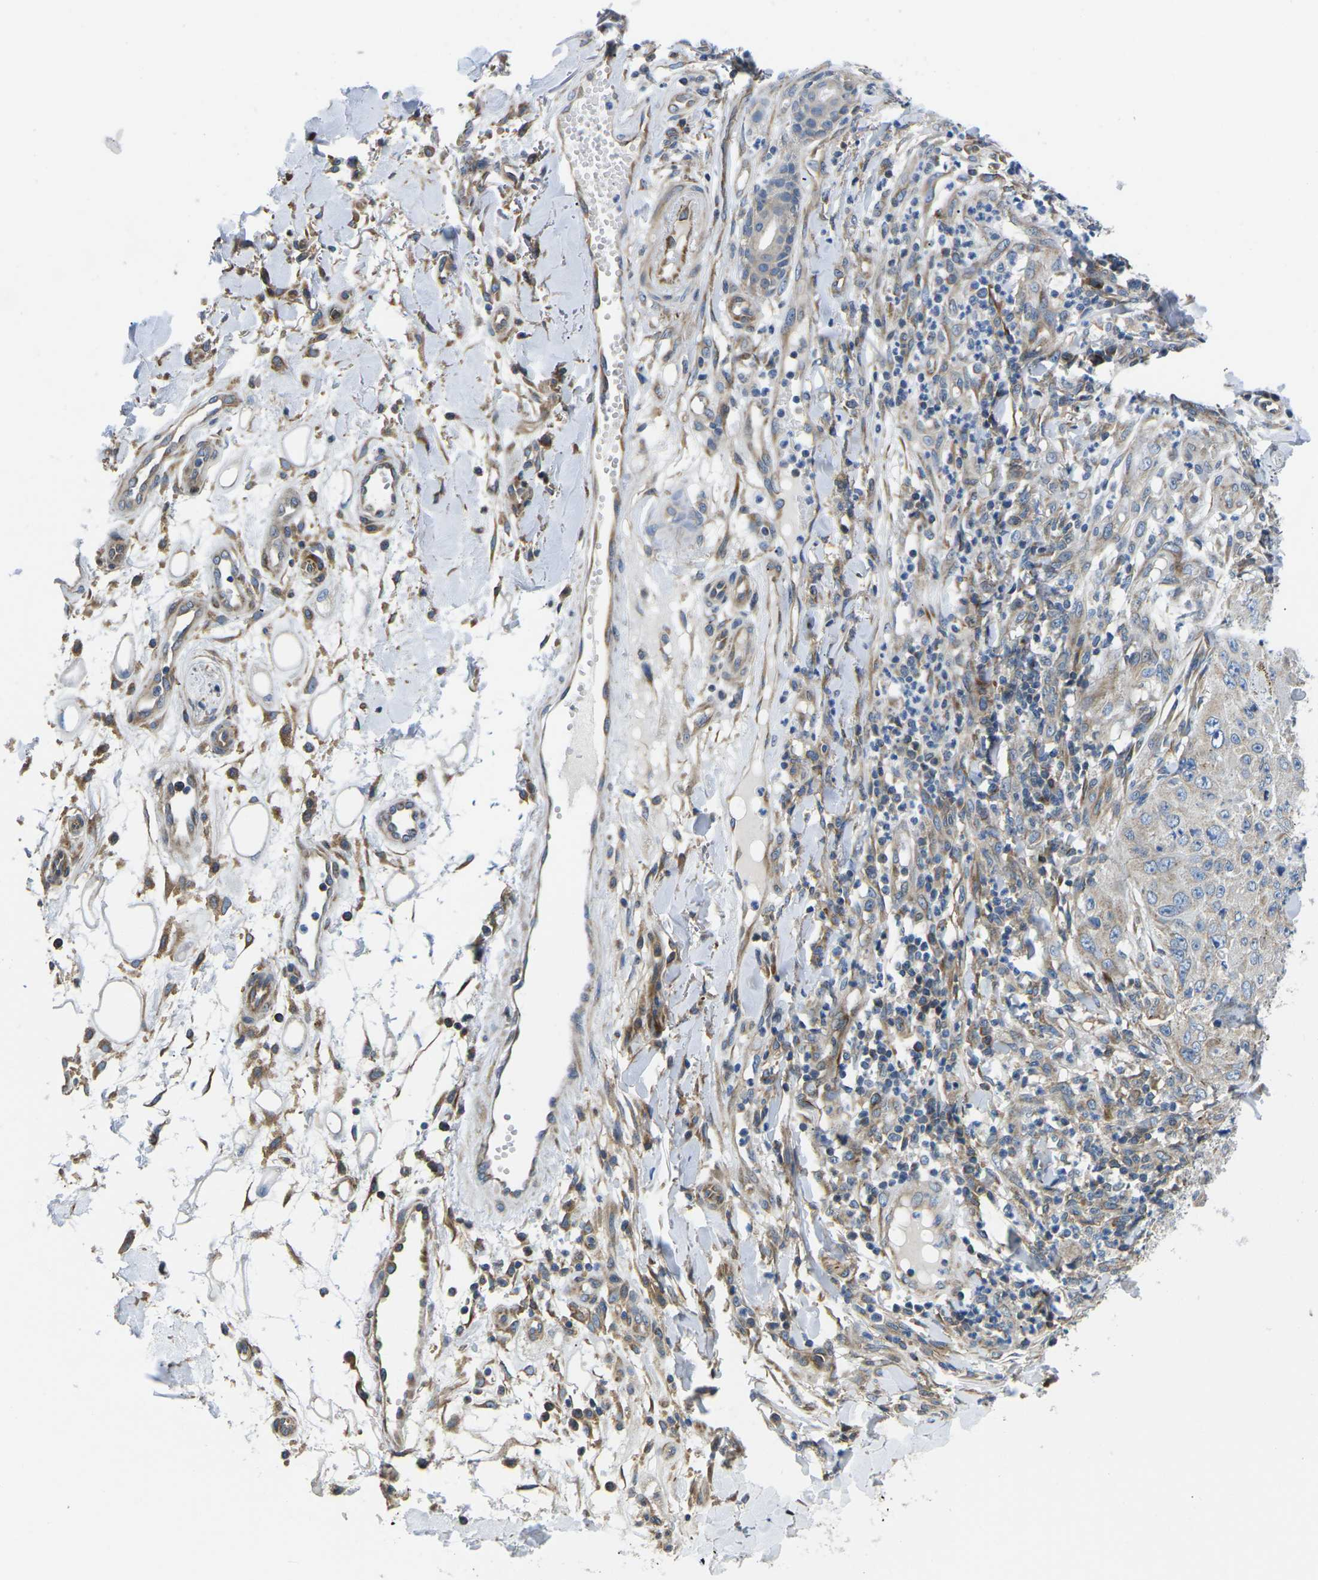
{"staining": {"intensity": "weak", "quantity": "25%-75%", "location": "cytoplasmic/membranous"}, "tissue": "skin cancer", "cell_type": "Tumor cells", "image_type": "cancer", "snomed": [{"axis": "morphology", "description": "Squamous cell carcinoma, NOS"}, {"axis": "topography", "description": "Skin"}], "caption": "A micrograph of human skin squamous cell carcinoma stained for a protein shows weak cytoplasmic/membranous brown staining in tumor cells.", "gene": "TMEFF2", "patient": {"sex": "female", "age": 80}}